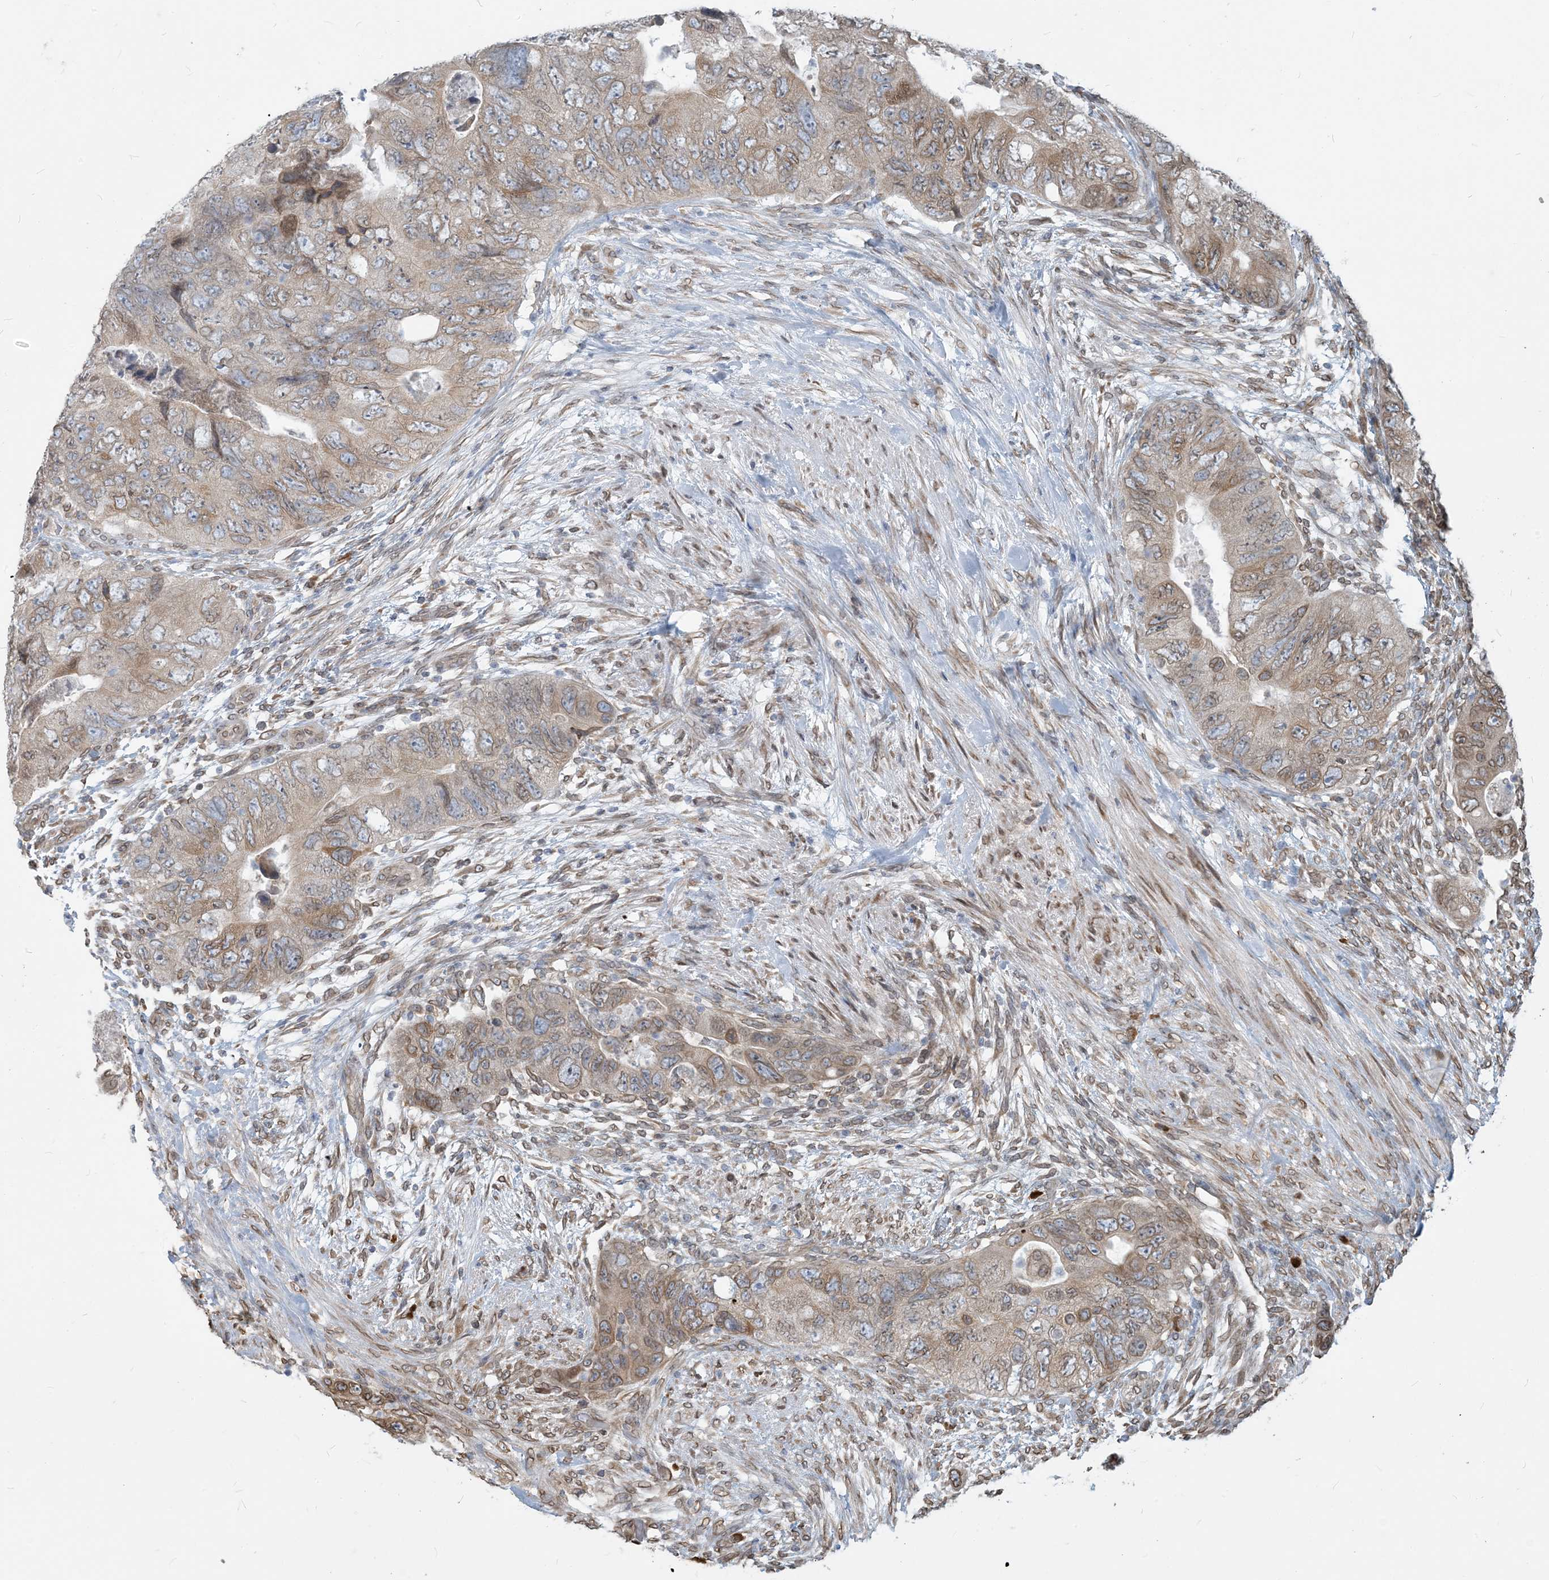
{"staining": {"intensity": "moderate", "quantity": "<25%", "location": "cytoplasmic/membranous"}, "tissue": "colorectal cancer", "cell_type": "Tumor cells", "image_type": "cancer", "snomed": [{"axis": "morphology", "description": "Adenocarcinoma, NOS"}, {"axis": "topography", "description": "Rectum"}], "caption": "Protein analysis of colorectal adenocarcinoma tissue shows moderate cytoplasmic/membranous positivity in about <25% of tumor cells.", "gene": "WWP1", "patient": {"sex": "male", "age": 63}}